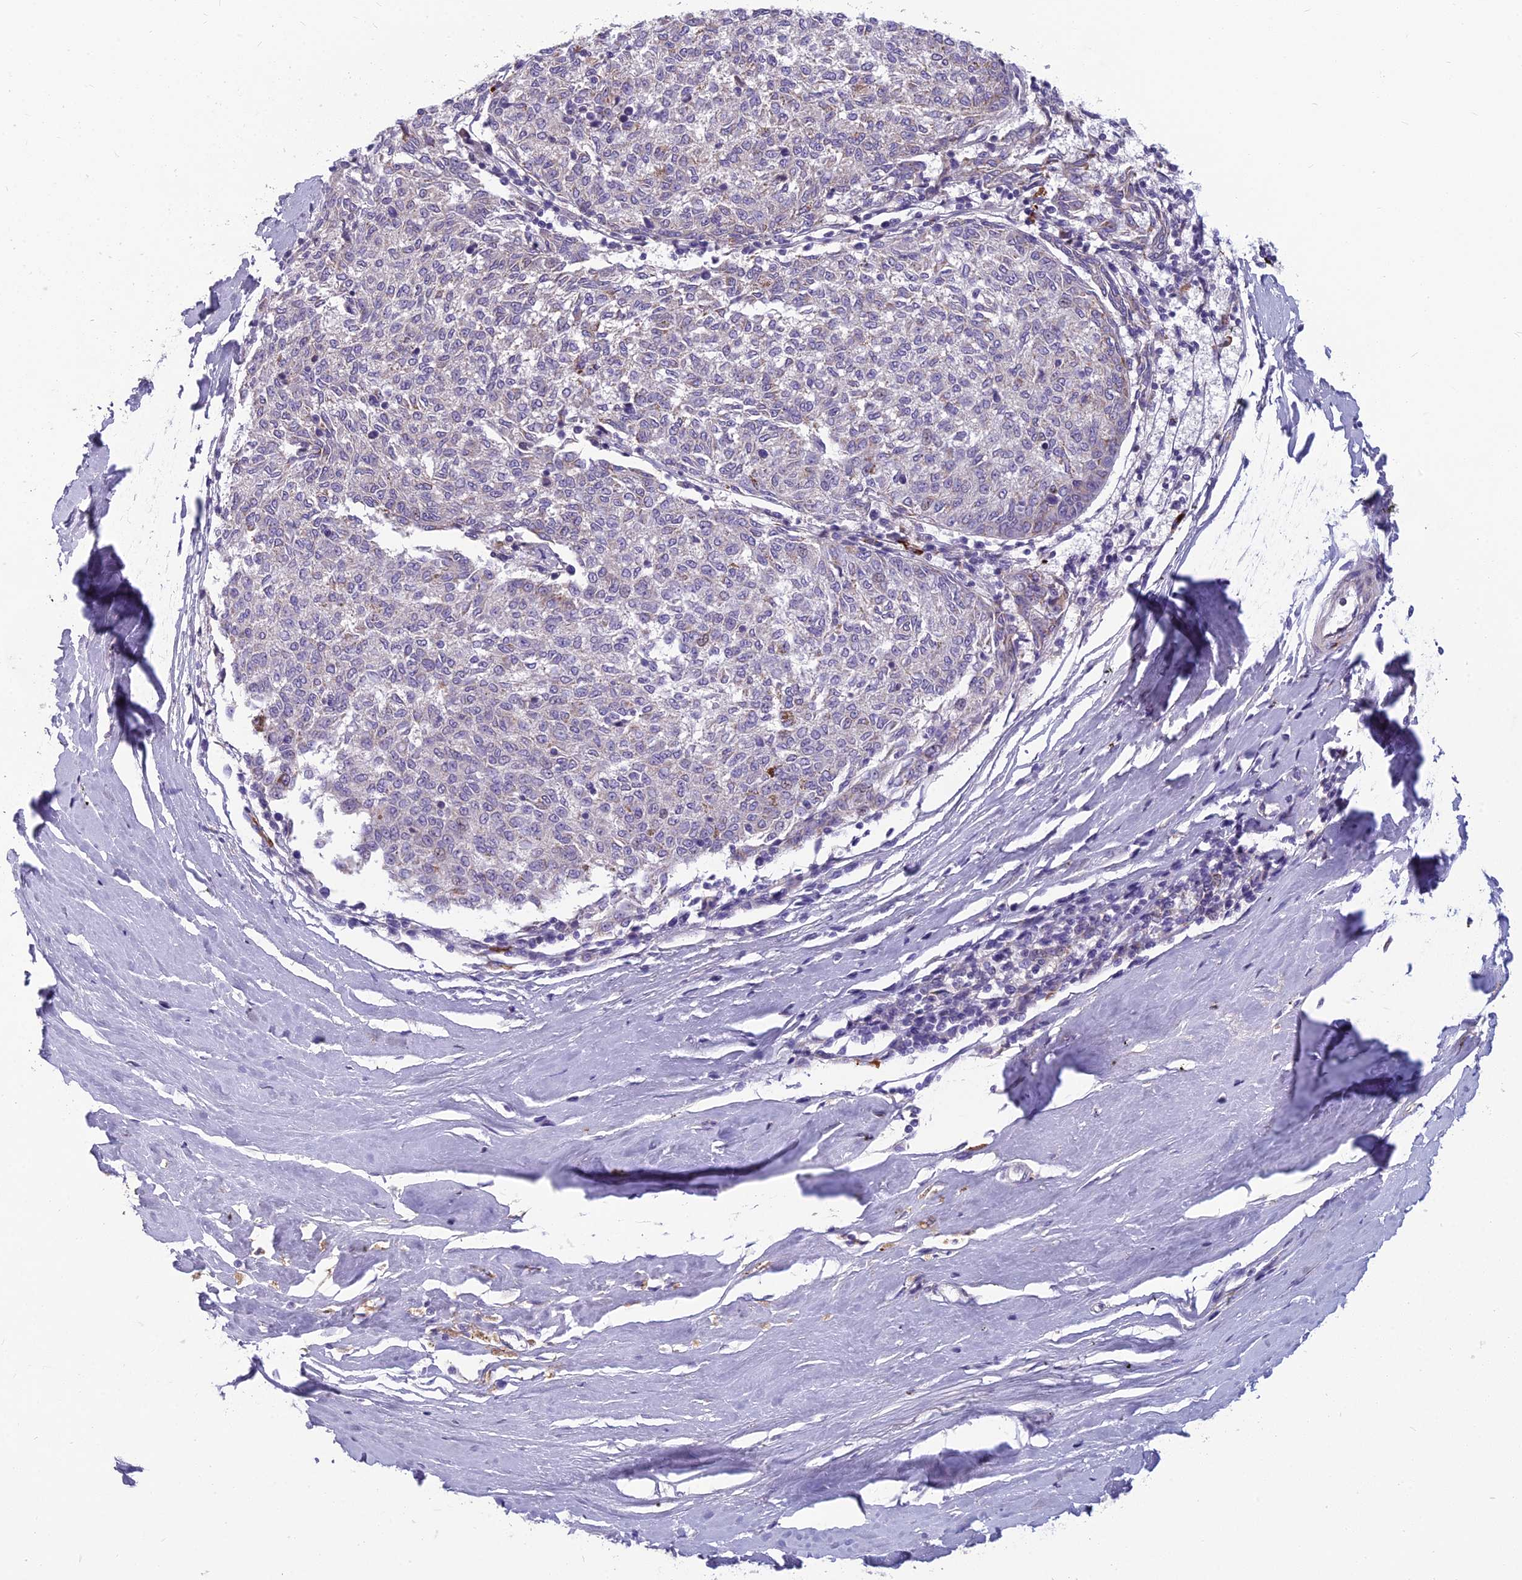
{"staining": {"intensity": "weak", "quantity": "<25%", "location": "cytoplasmic/membranous"}, "tissue": "melanoma", "cell_type": "Tumor cells", "image_type": "cancer", "snomed": [{"axis": "morphology", "description": "Malignant melanoma, NOS"}, {"axis": "topography", "description": "Skin"}], "caption": "IHC of human malignant melanoma shows no staining in tumor cells.", "gene": "ENSG00000188897", "patient": {"sex": "female", "age": 72}}